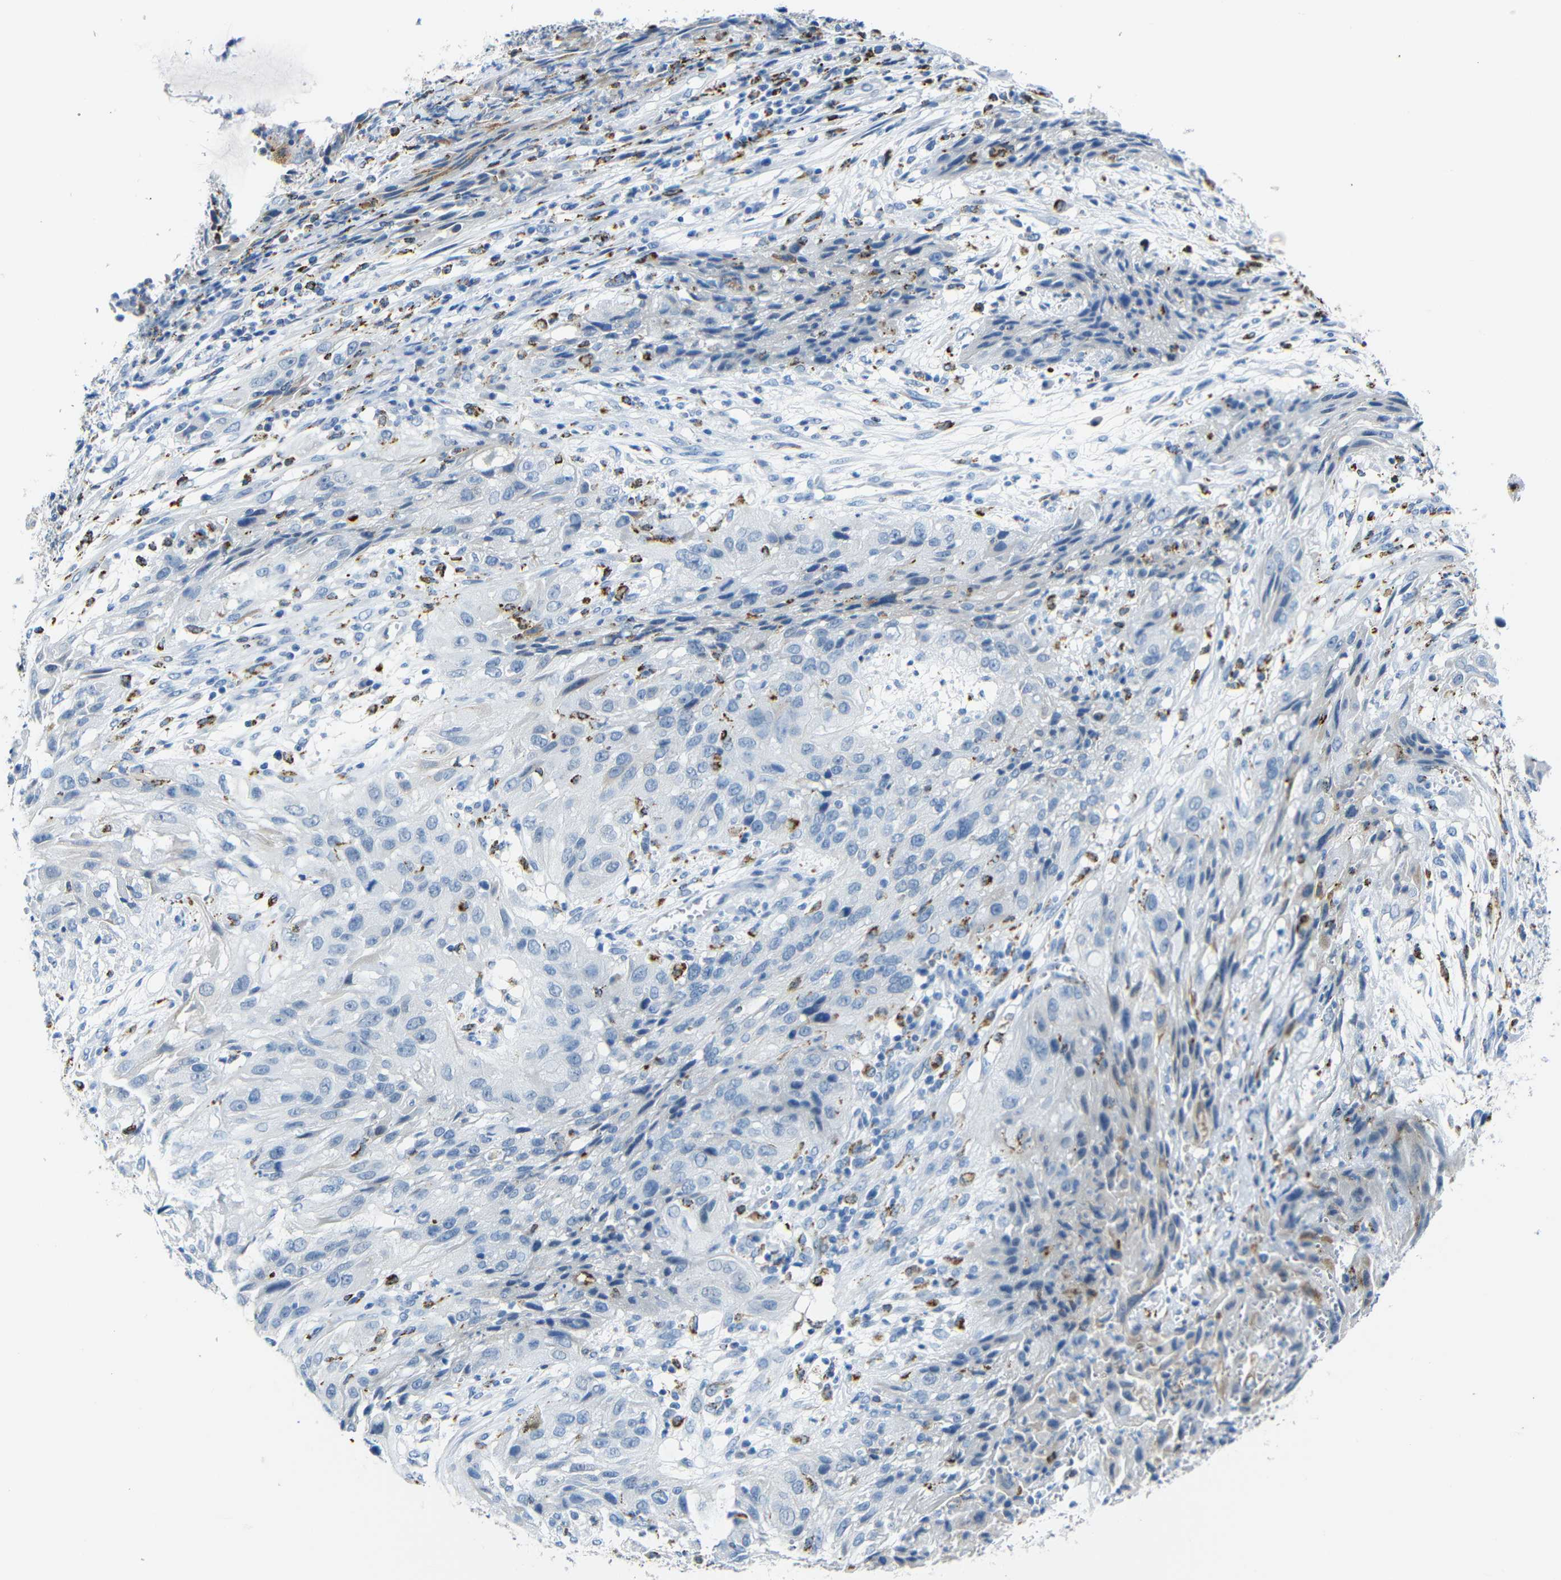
{"staining": {"intensity": "negative", "quantity": "none", "location": "none"}, "tissue": "cervical cancer", "cell_type": "Tumor cells", "image_type": "cancer", "snomed": [{"axis": "morphology", "description": "Squamous cell carcinoma, NOS"}, {"axis": "topography", "description": "Cervix"}], "caption": "An IHC histopathology image of cervical cancer is shown. There is no staining in tumor cells of cervical cancer.", "gene": "C15orf48", "patient": {"sex": "female", "age": 32}}